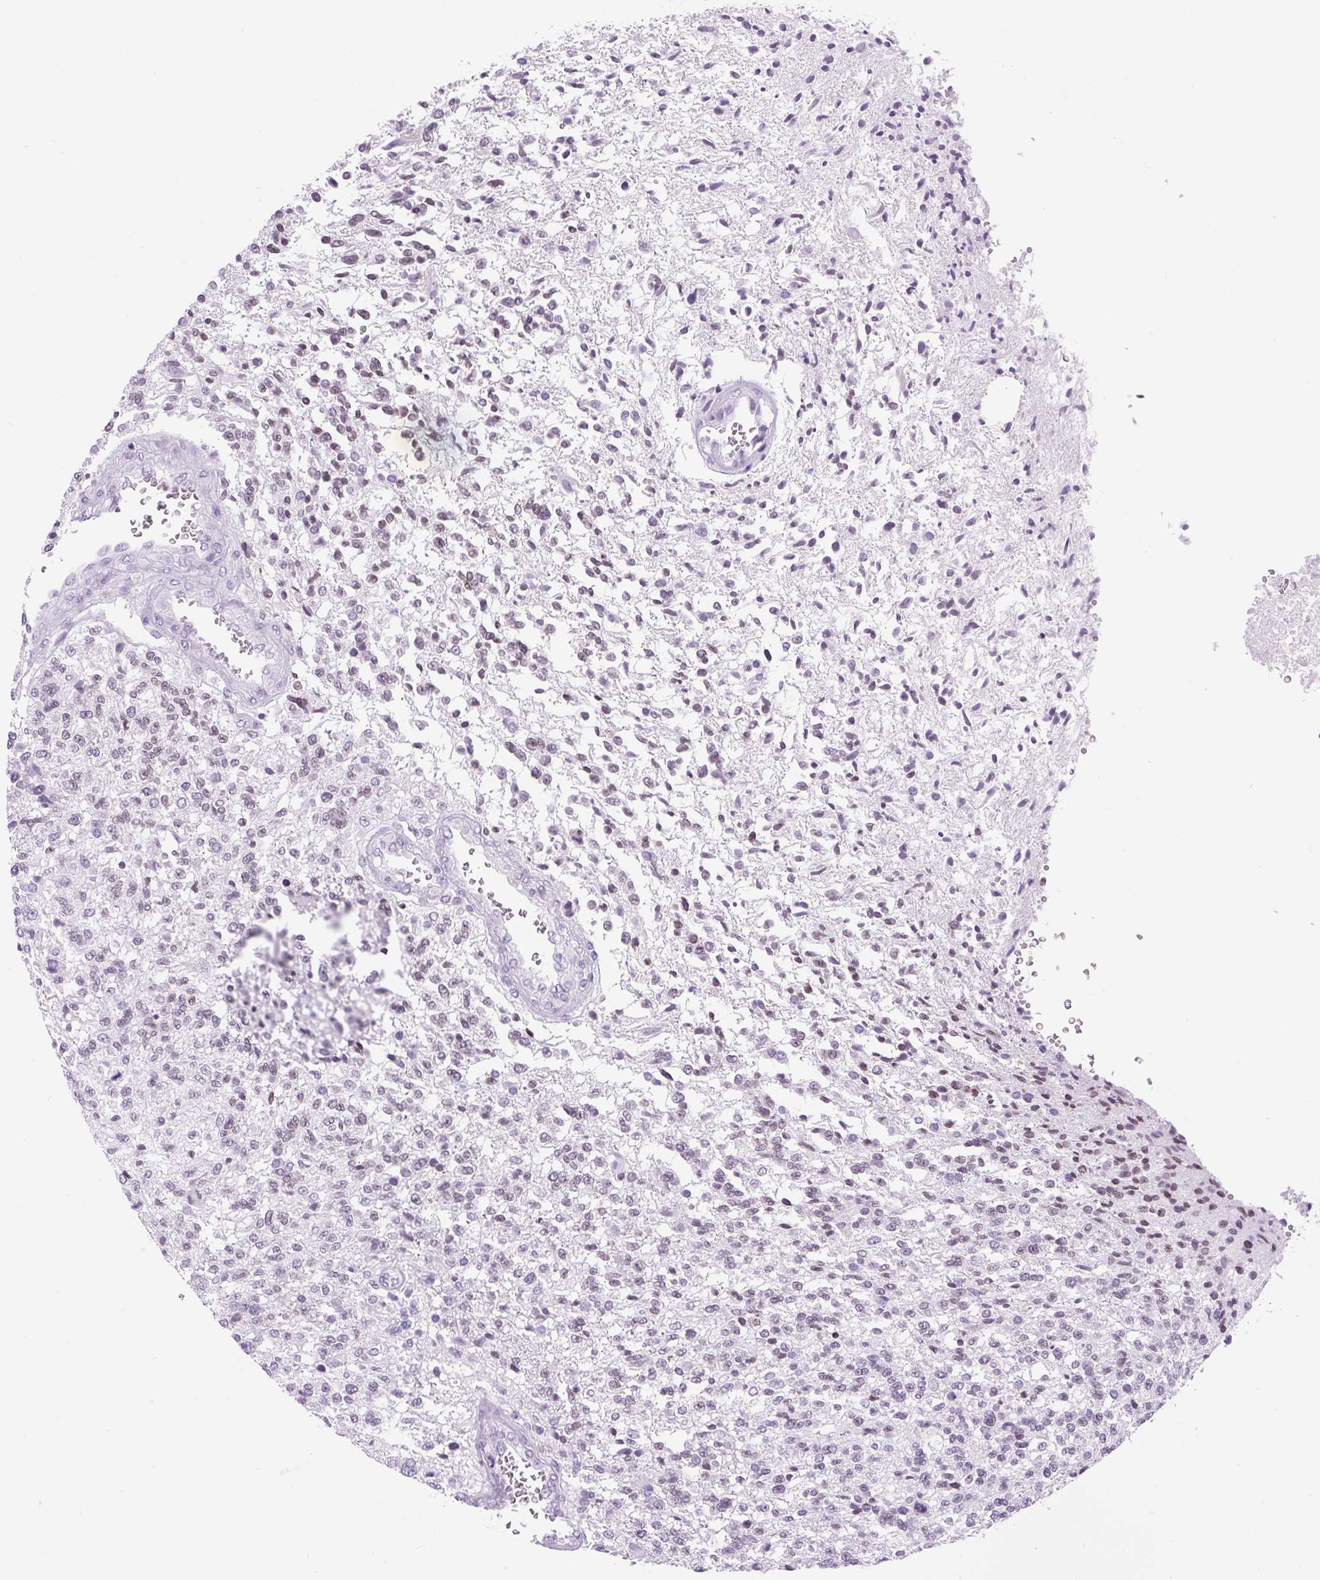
{"staining": {"intensity": "weak", "quantity": "25%-75%", "location": "cytoplasmic/membranous,nuclear"}, "tissue": "glioma", "cell_type": "Tumor cells", "image_type": "cancer", "snomed": [{"axis": "morphology", "description": "Glioma, malignant, High grade"}, {"axis": "topography", "description": "Brain"}], "caption": "An image of glioma stained for a protein demonstrates weak cytoplasmic/membranous and nuclear brown staining in tumor cells.", "gene": "VPREB1", "patient": {"sex": "male", "age": 56}}